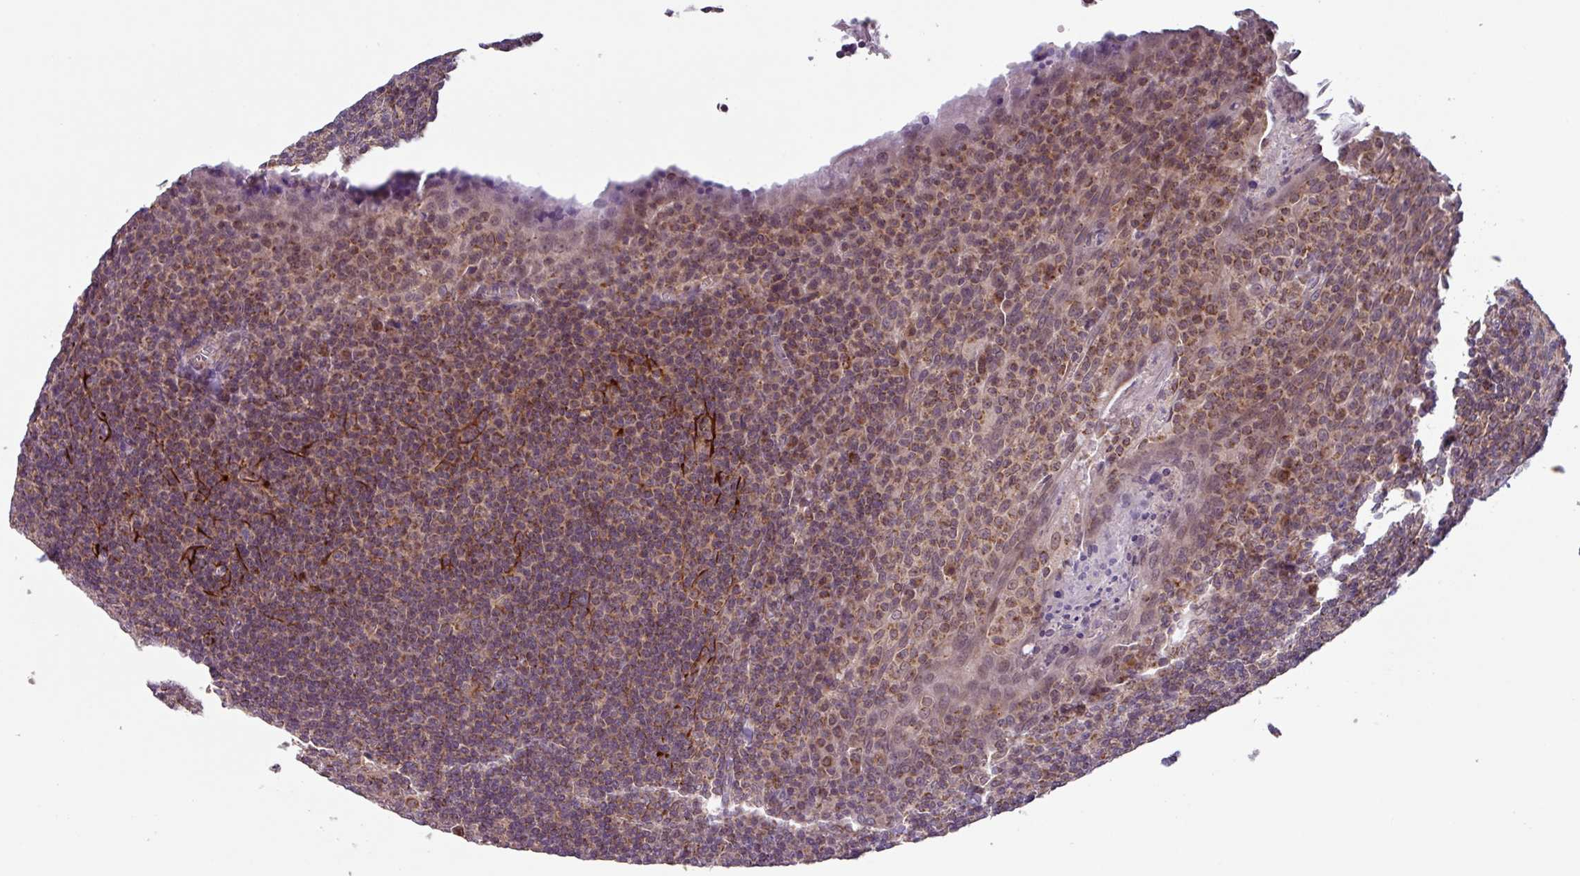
{"staining": {"intensity": "moderate", "quantity": ">75%", "location": "cytoplasmic/membranous"}, "tissue": "tonsil", "cell_type": "Germinal center cells", "image_type": "normal", "snomed": [{"axis": "morphology", "description": "Normal tissue, NOS"}, {"axis": "topography", "description": "Tonsil"}], "caption": "Immunohistochemistry (IHC) staining of benign tonsil, which demonstrates medium levels of moderate cytoplasmic/membranous expression in approximately >75% of germinal center cells indicating moderate cytoplasmic/membranous protein positivity. The staining was performed using DAB (3,3'-diaminobenzidine) (brown) for protein detection and nuclei were counterstained in hematoxylin (blue).", "gene": "AKIRIN1", "patient": {"sex": "male", "age": 27}}